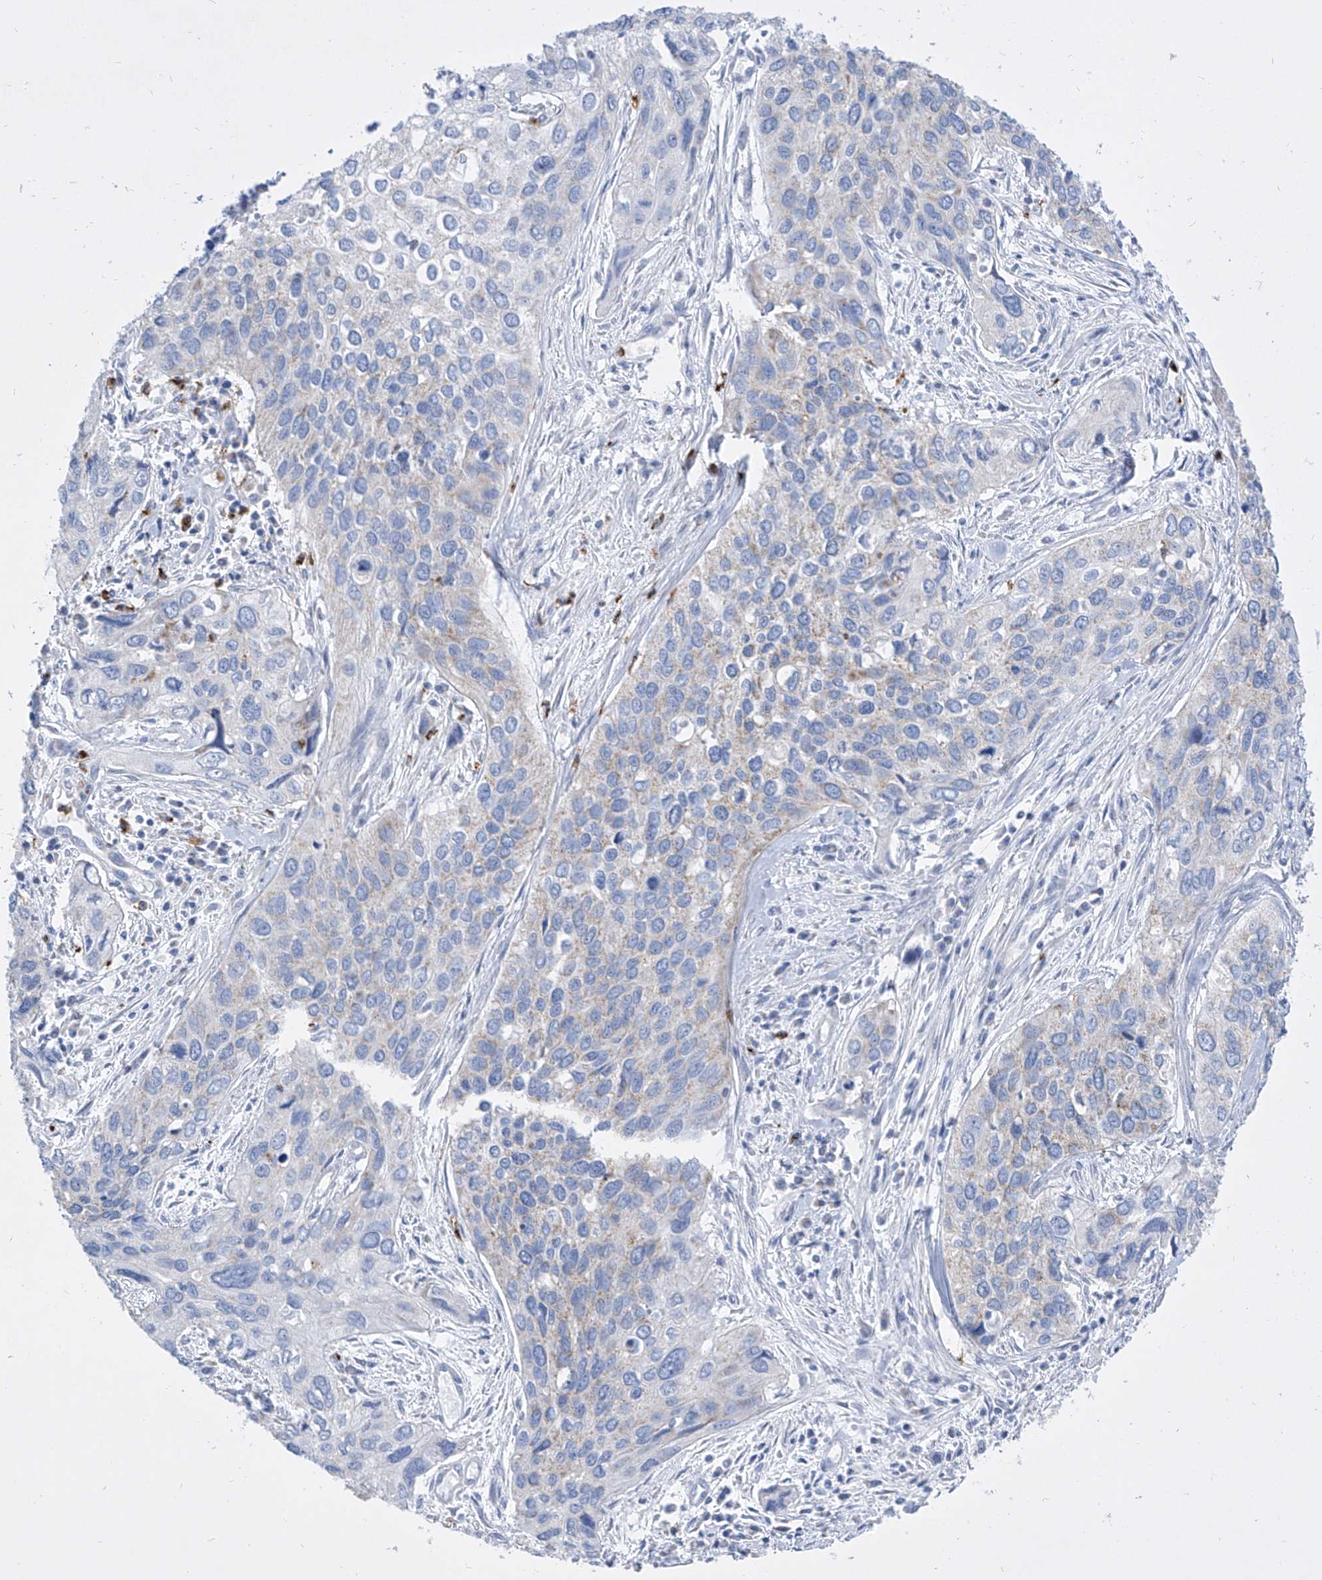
{"staining": {"intensity": "weak", "quantity": "<25%", "location": "cytoplasmic/membranous"}, "tissue": "cervical cancer", "cell_type": "Tumor cells", "image_type": "cancer", "snomed": [{"axis": "morphology", "description": "Squamous cell carcinoma, NOS"}, {"axis": "topography", "description": "Cervix"}], "caption": "DAB (3,3'-diaminobenzidine) immunohistochemical staining of cervical cancer (squamous cell carcinoma) shows no significant staining in tumor cells.", "gene": "COQ3", "patient": {"sex": "female", "age": 55}}